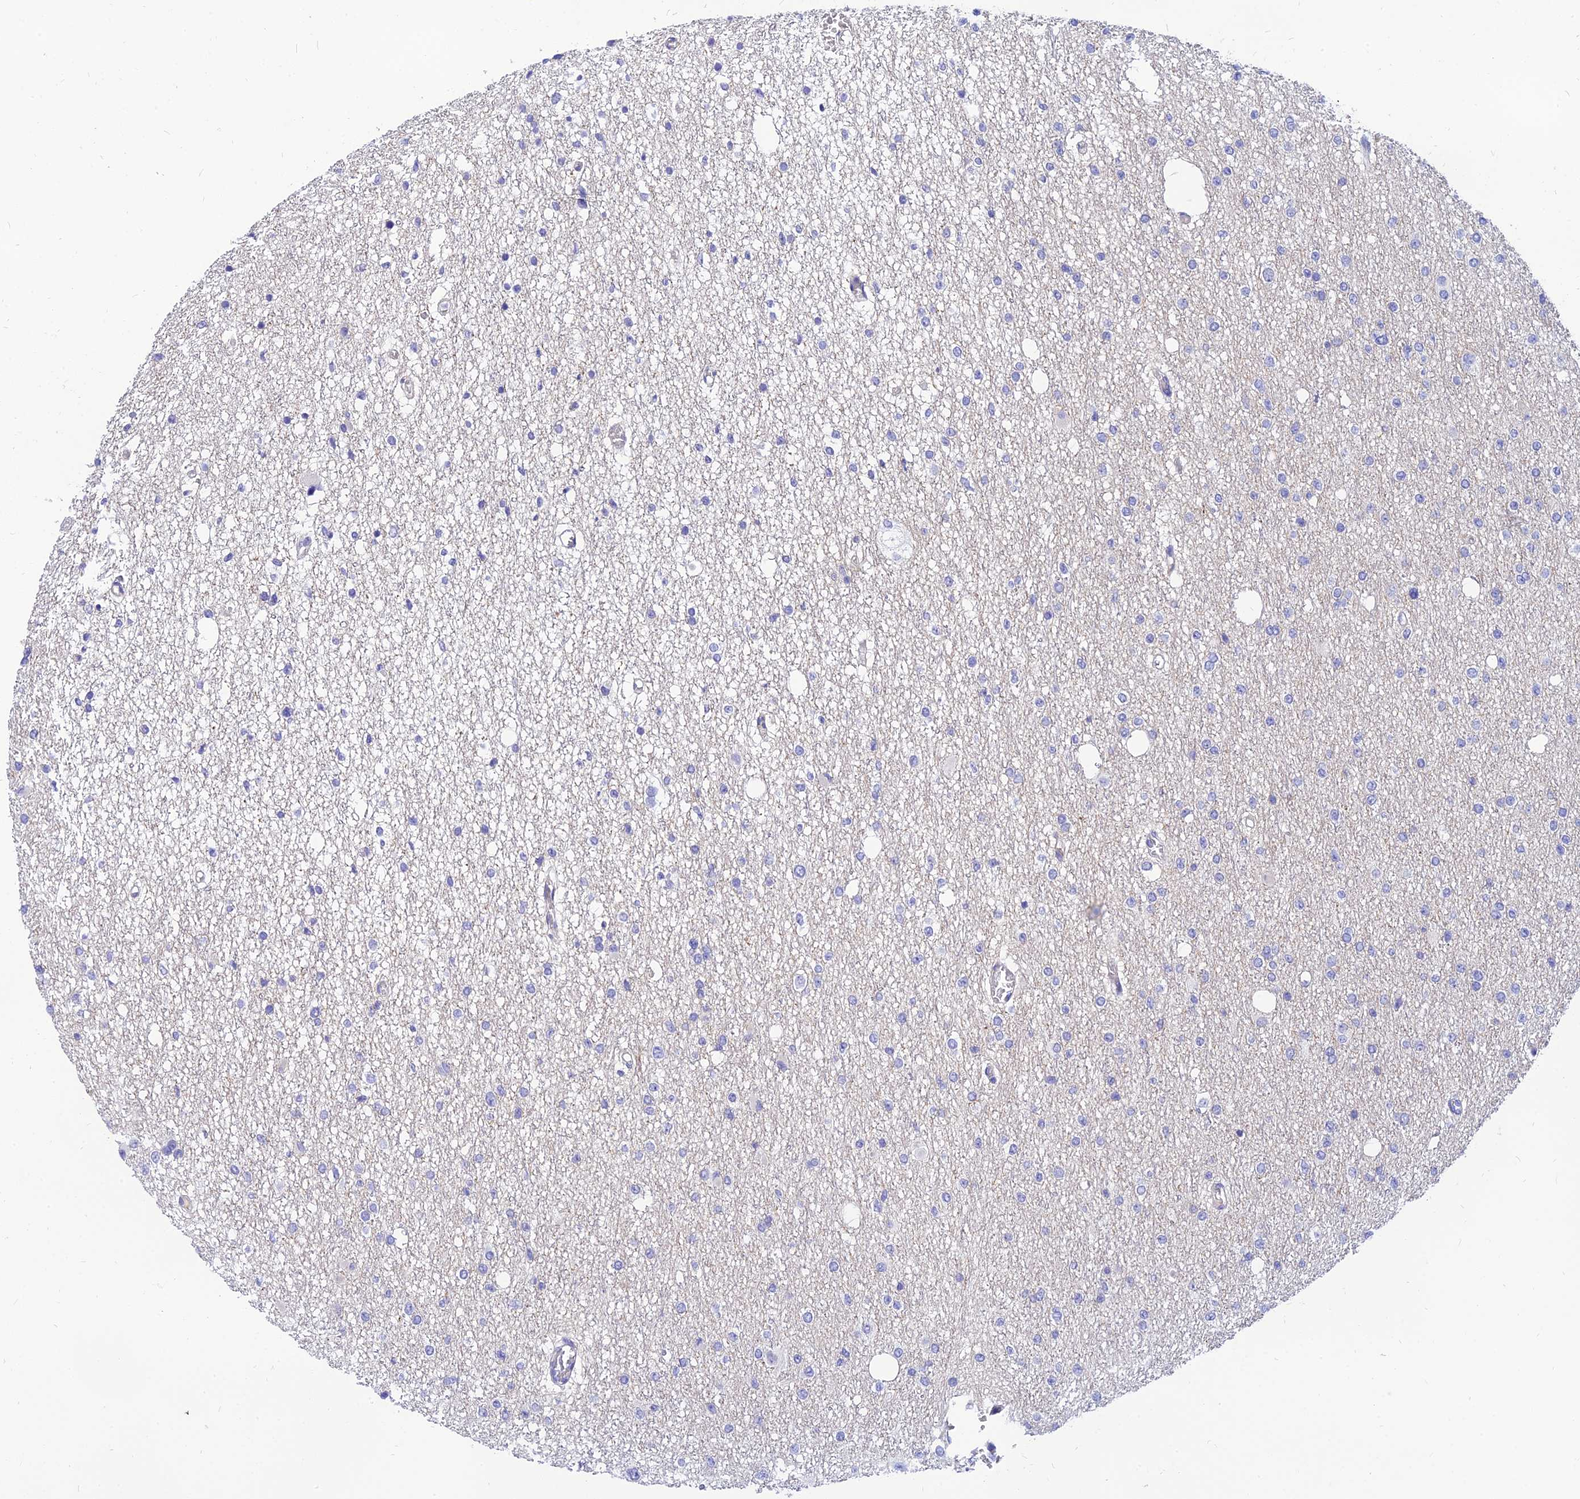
{"staining": {"intensity": "negative", "quantity": "none", "location": "none"}, "tissue": "glioma", "cell_type": "Tumor cells", "image_type": "cancer", "snomed": [{"axis": "morphology", "description": "Glioma, malignant, Low grade"}, {"axis": "topography", "description": "Brain"}], "caption": "The photomicrograph demonstrates no significant expression in tumor cells of glioma.", "gene": "TMEM161B", "patient": {"sex": "female", "age": 22}}